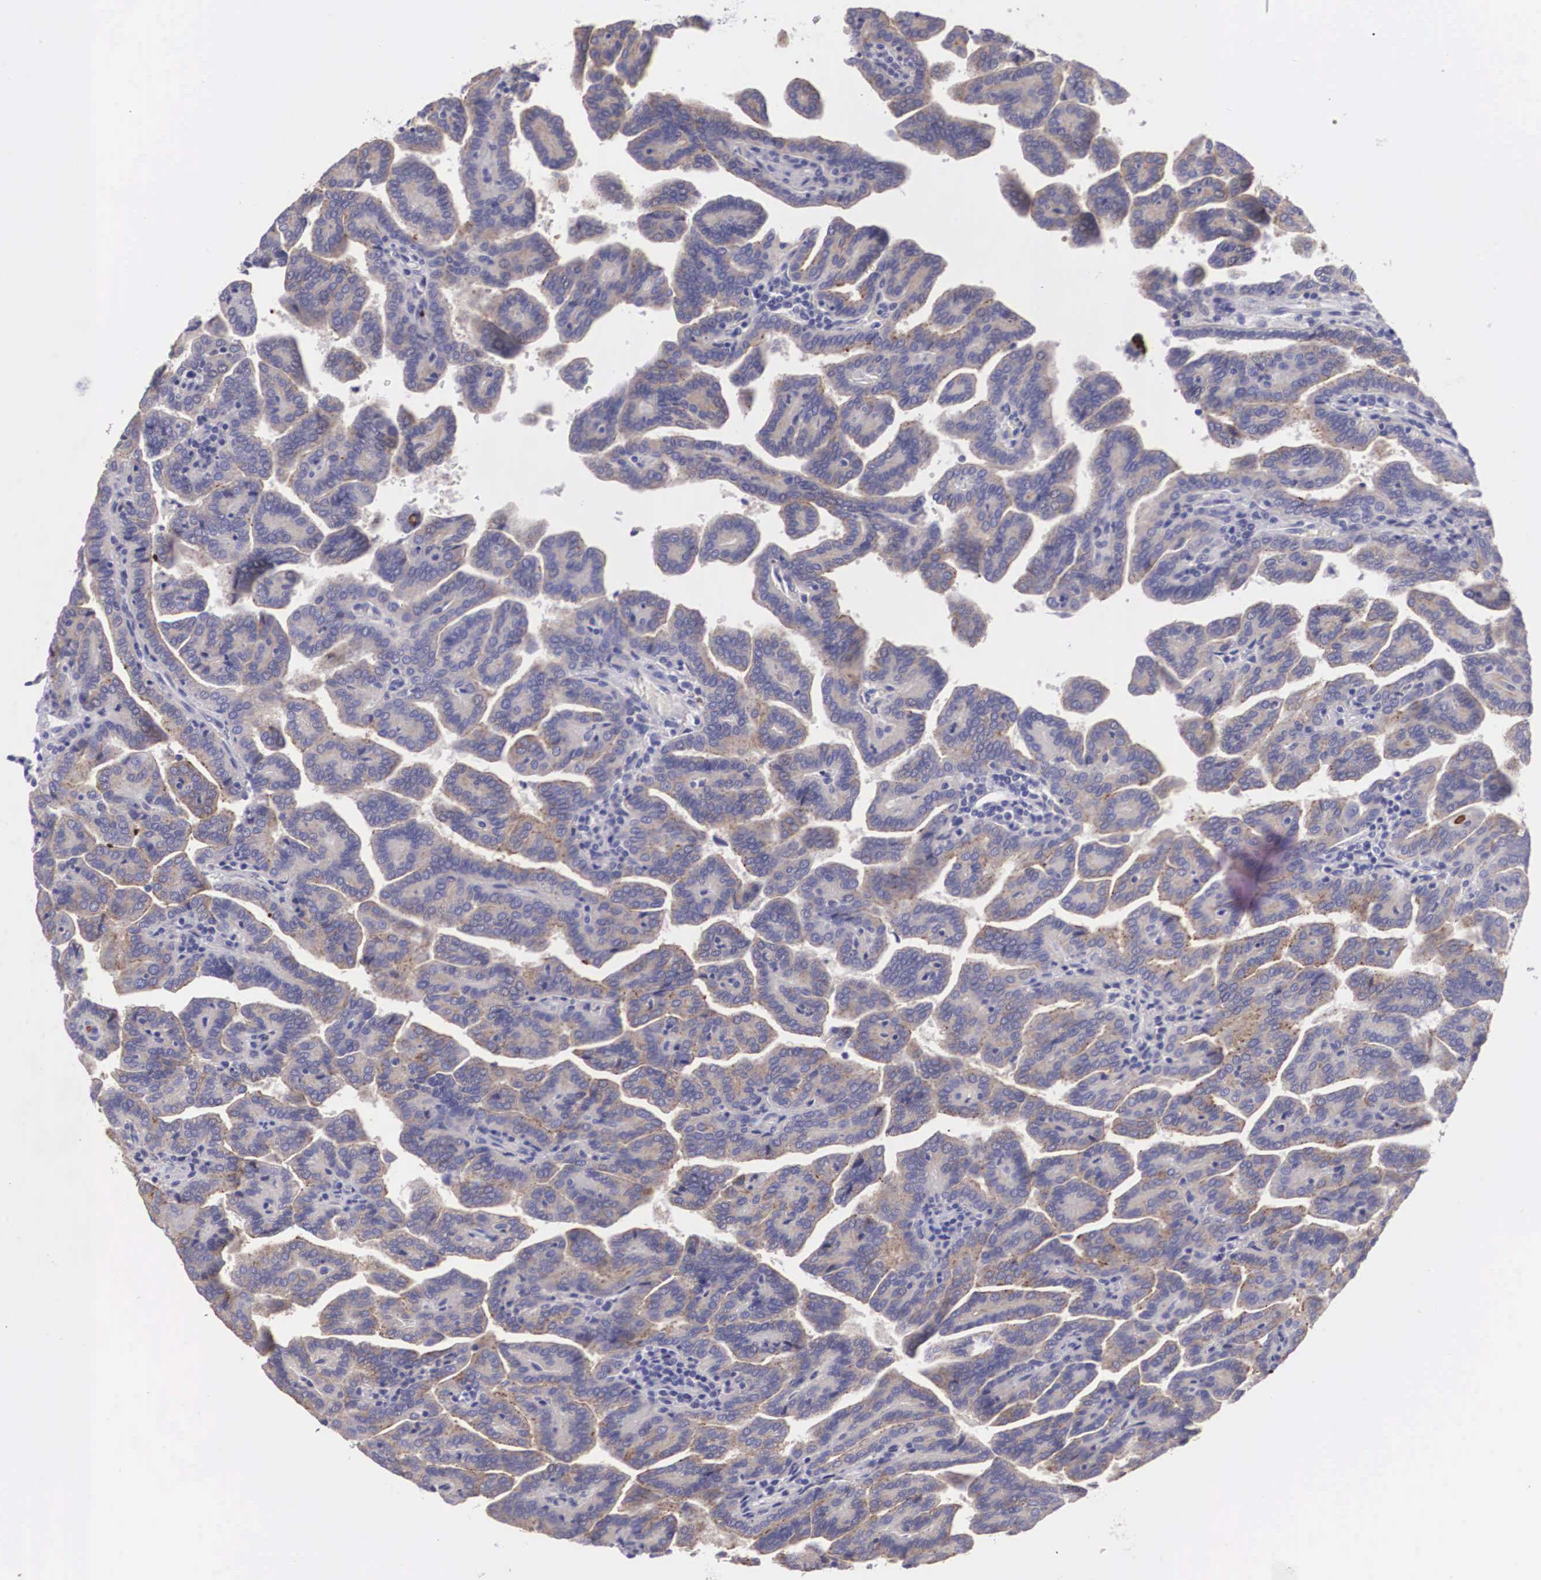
{"staining": {"intensity": "weak", "quantity": "25%-75%", "location": "cytoplasmic/membranous"}, "tissue": "renal cancer", "cell_type": "Tumor cells", "image_type": "cancer", "snomed": [{"axis": "morphology", "description": "Adenocarcinoma, NOS"}, {"axis": "topography", "description": "Kidney"}], "caption": "A brown stain labels weak cytoplasmic/membranous expression of a protein in human adenocarcinoma (renal) tumor cells.", "gene": "CLU", "patient": {"sex": "male", "age": 61}}